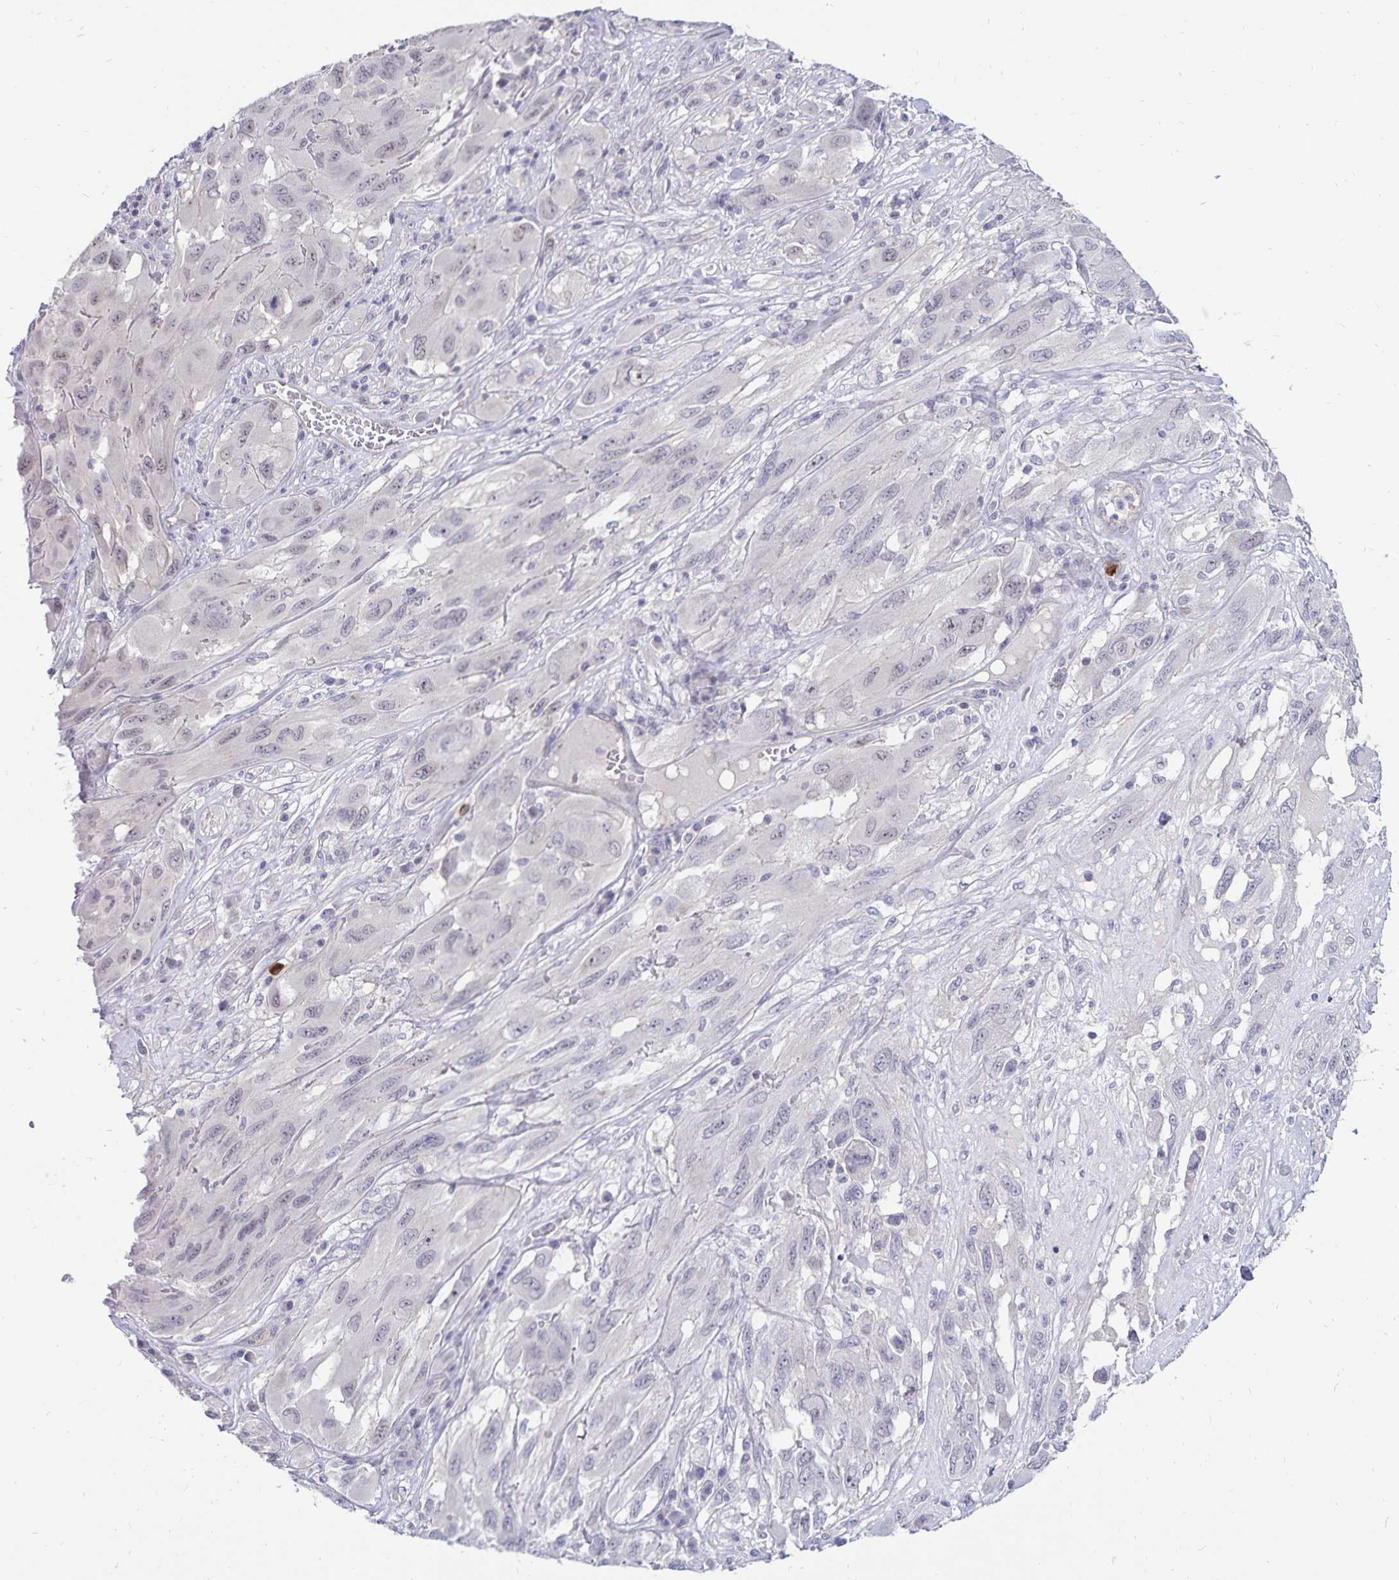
{"staining": {"intensity": "weak", "quantity": "<25%", "location": "nuclear"}, "tissue": "melanoma", "cell_type": "Tumor cells", "image_type": "cancer", "snomed": [{"axis": "morphology", "description": "Malignant melanoma, NOS"}, {"axis": "topography", "description": "Skin"}], "caption": "Immunohistochemistry of melanoma exhibits no staining in tumor cells. (DAB immunohistochemistry (IHC), high magnification).", "gene": "CDKN2B", "patient": {"sex": "female", "age": 91}}